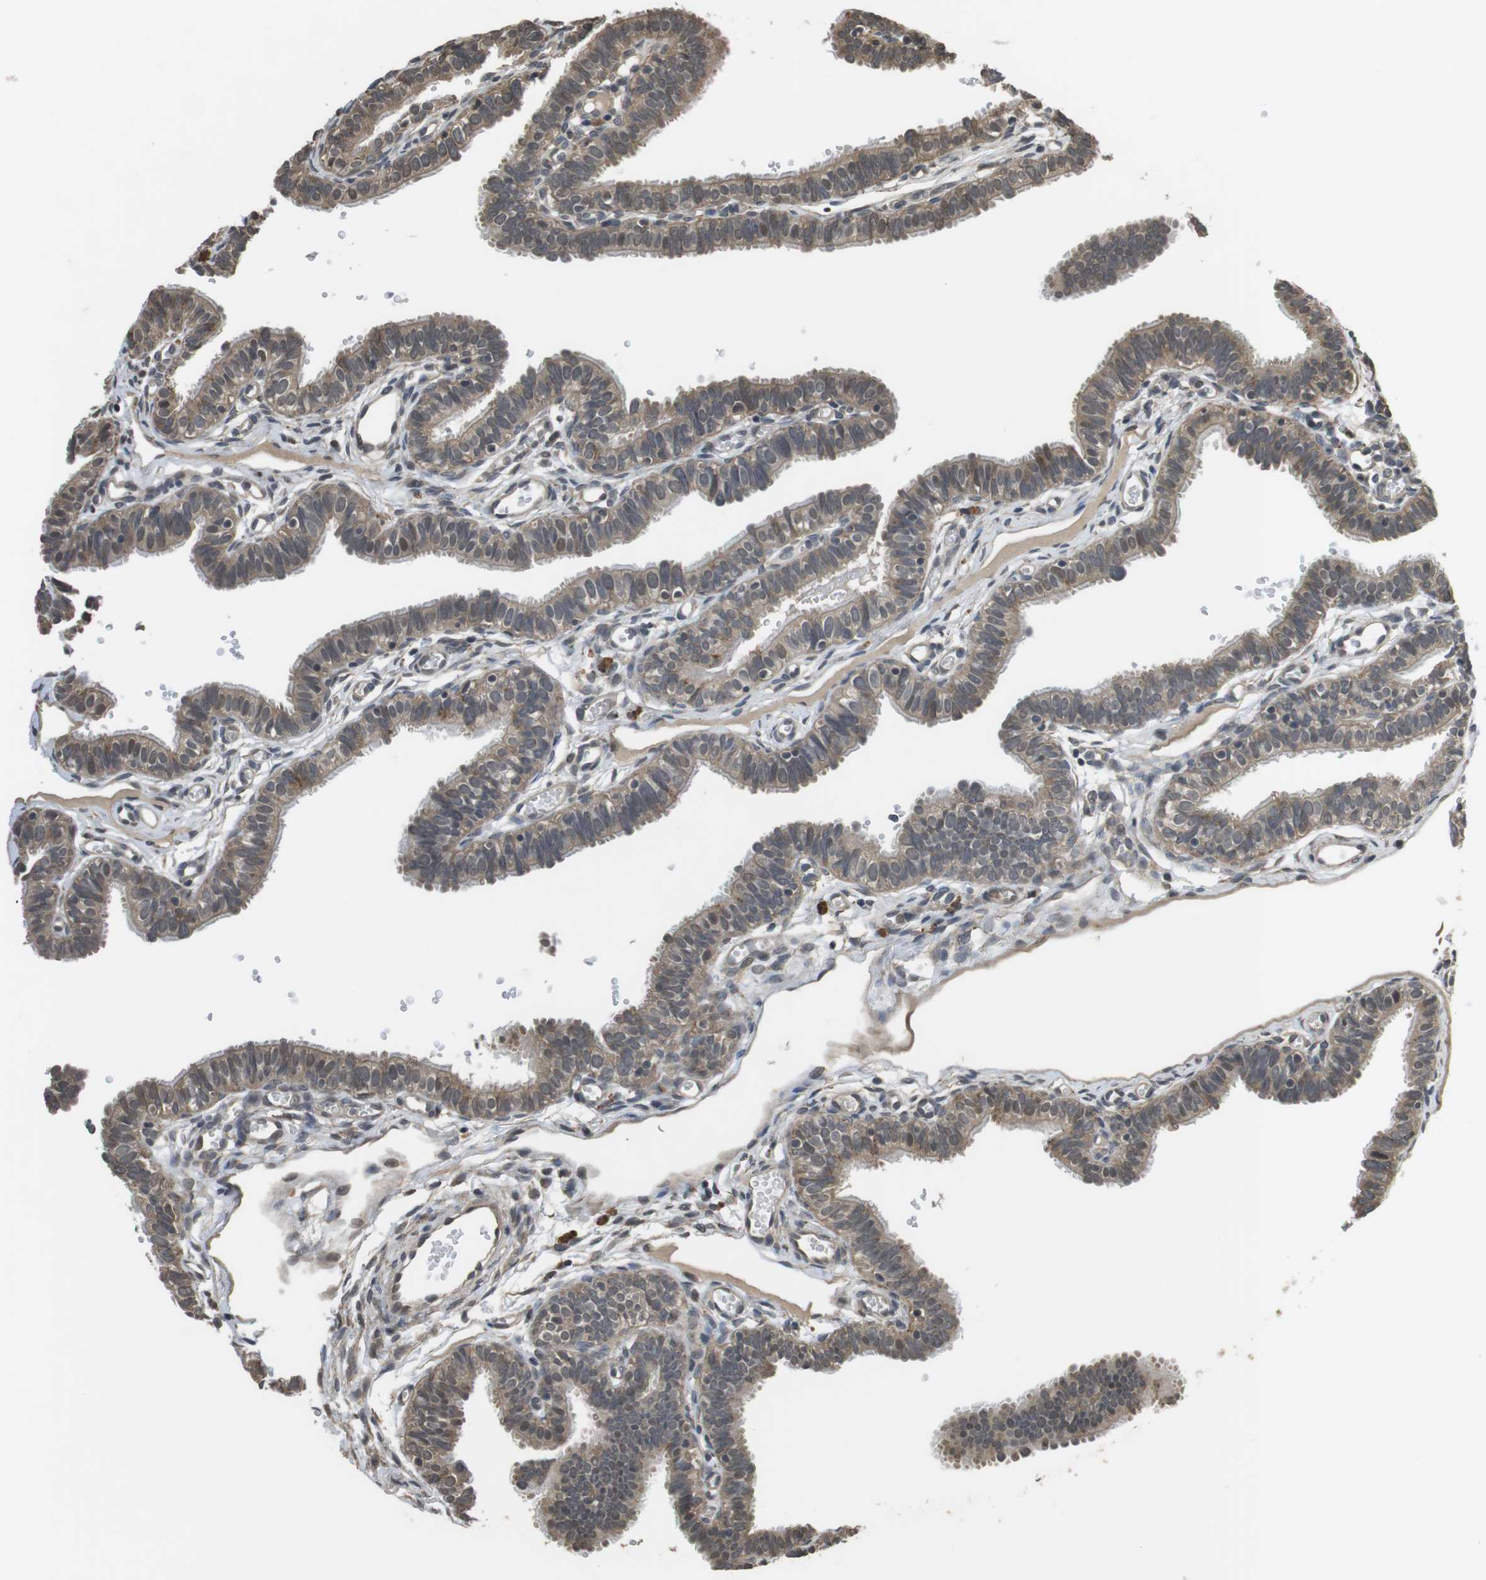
{"staining": {"intensity": "weak", "quantity": ">75%", "location": "cytoplasmic/membranous"}, "tissue": "fallopian tube", "cell_type": "Glandular cells", "image_type": "normal", "snomed": [{"axis": "morphology", "description": "Normal tissue, NOS"}, {"axis": "topography", "description": "Fallopian tube"}, {"axis": "topography", "description": "Placenta"}], "caption": "A brown stain shows weak cytoplasmic/membranous positivity of a protein in glandular cells of unremarkable fallopian tube.", "gene": "FZD10", "patient": {"sex": "female", "age": 34}}